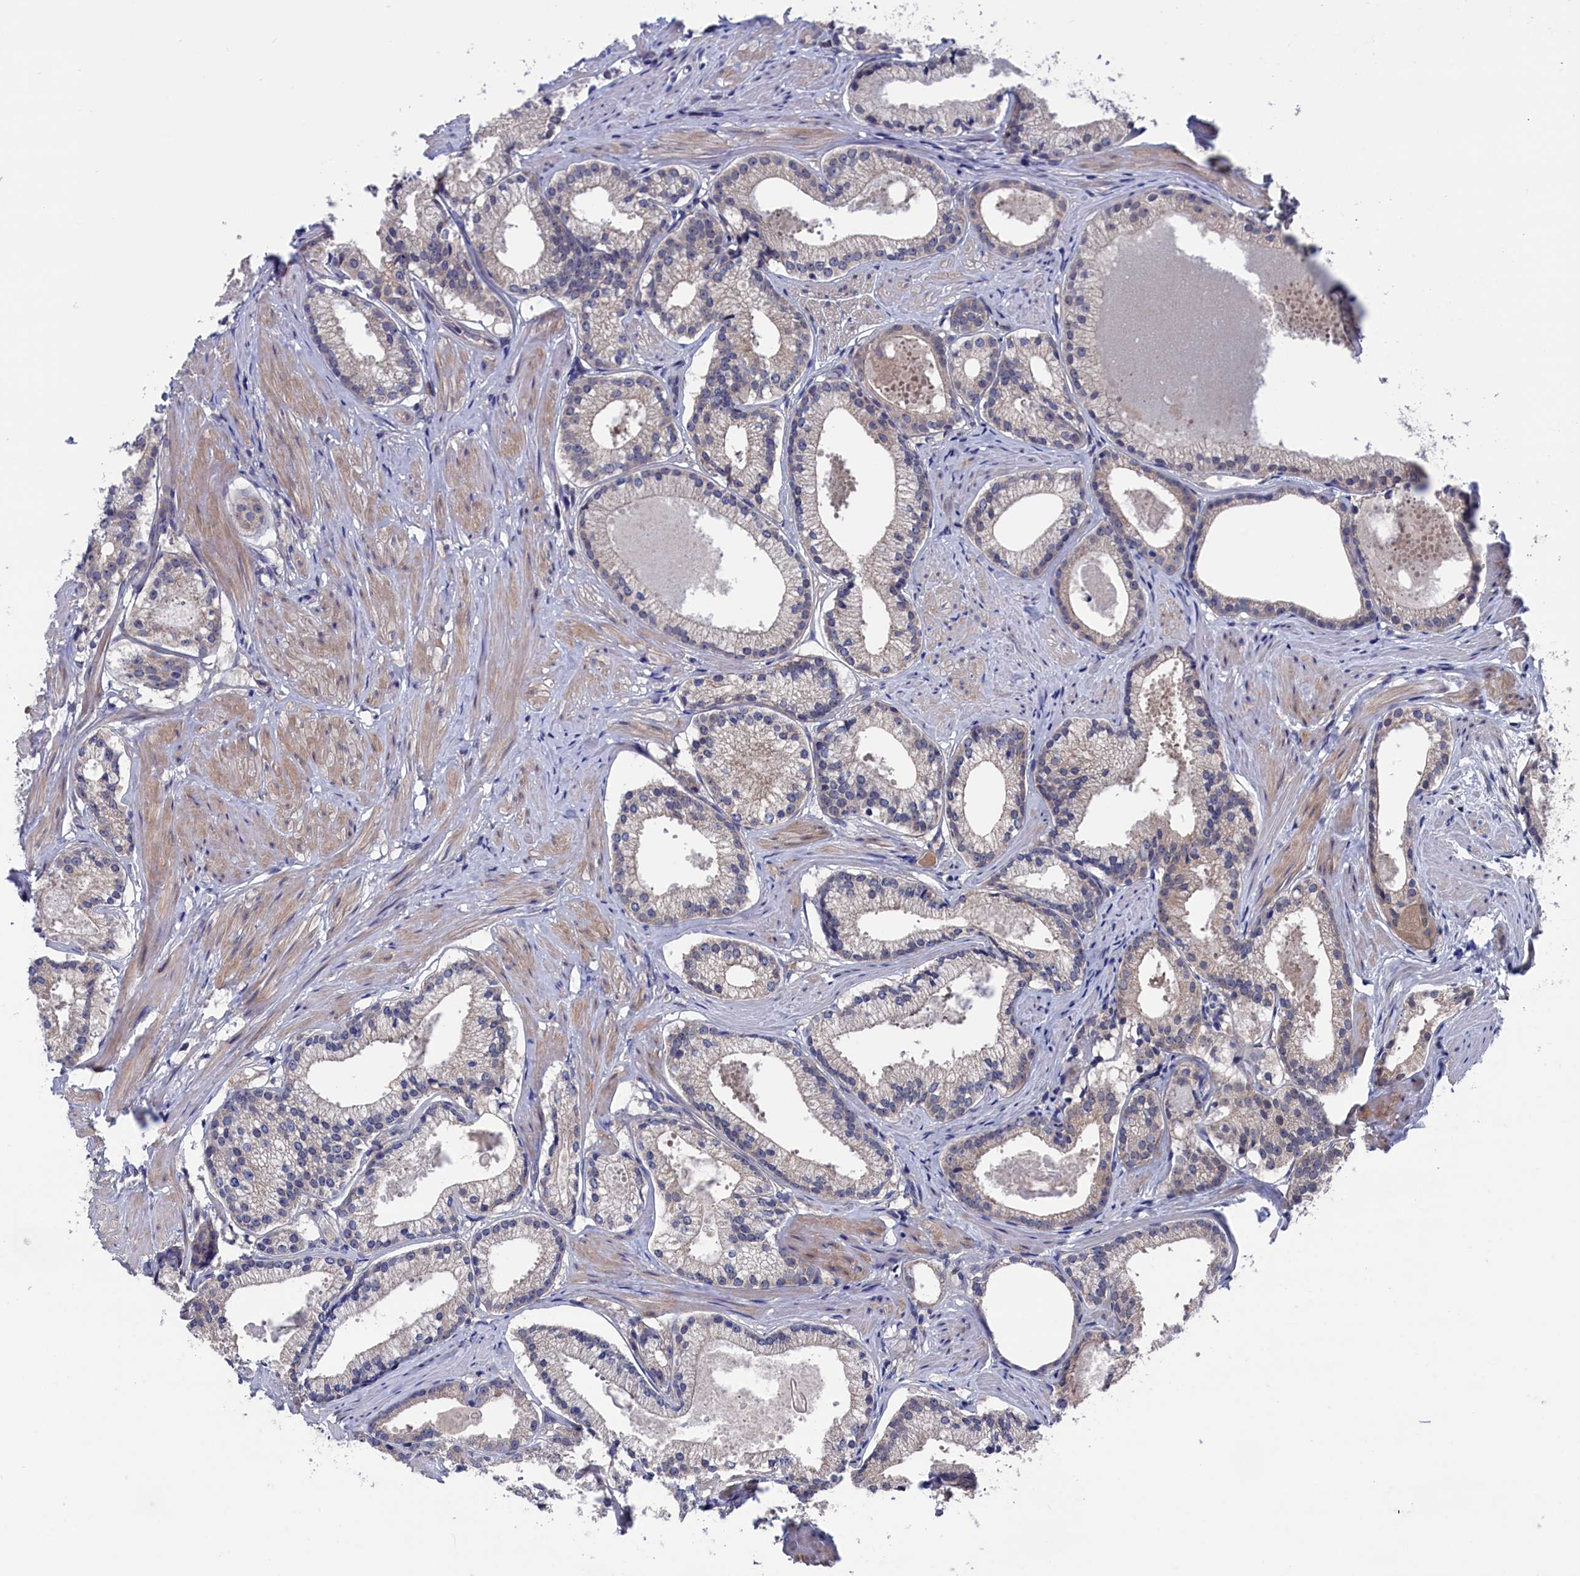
{"staining": {"intensity": "negative", "quantity": "none", "location": "none"}, "tissue": "prostate cancer", "cell_type": "Tumor cells", "image_type": "cancer", "snomed": [{"axis": "morphology", "description": "Adenocarcinoma, Low grade"}, {"axis": "topography", "description": "Prostate"}], "caption": "Immunohistochemistry histopathology image of prostate adenocarcinoma (low-grade) stained for a protein (brown), which reveals no positivity in tumor cells.", "gene": "SPATA13", "patient": {"sex": "male", "age": 57}}